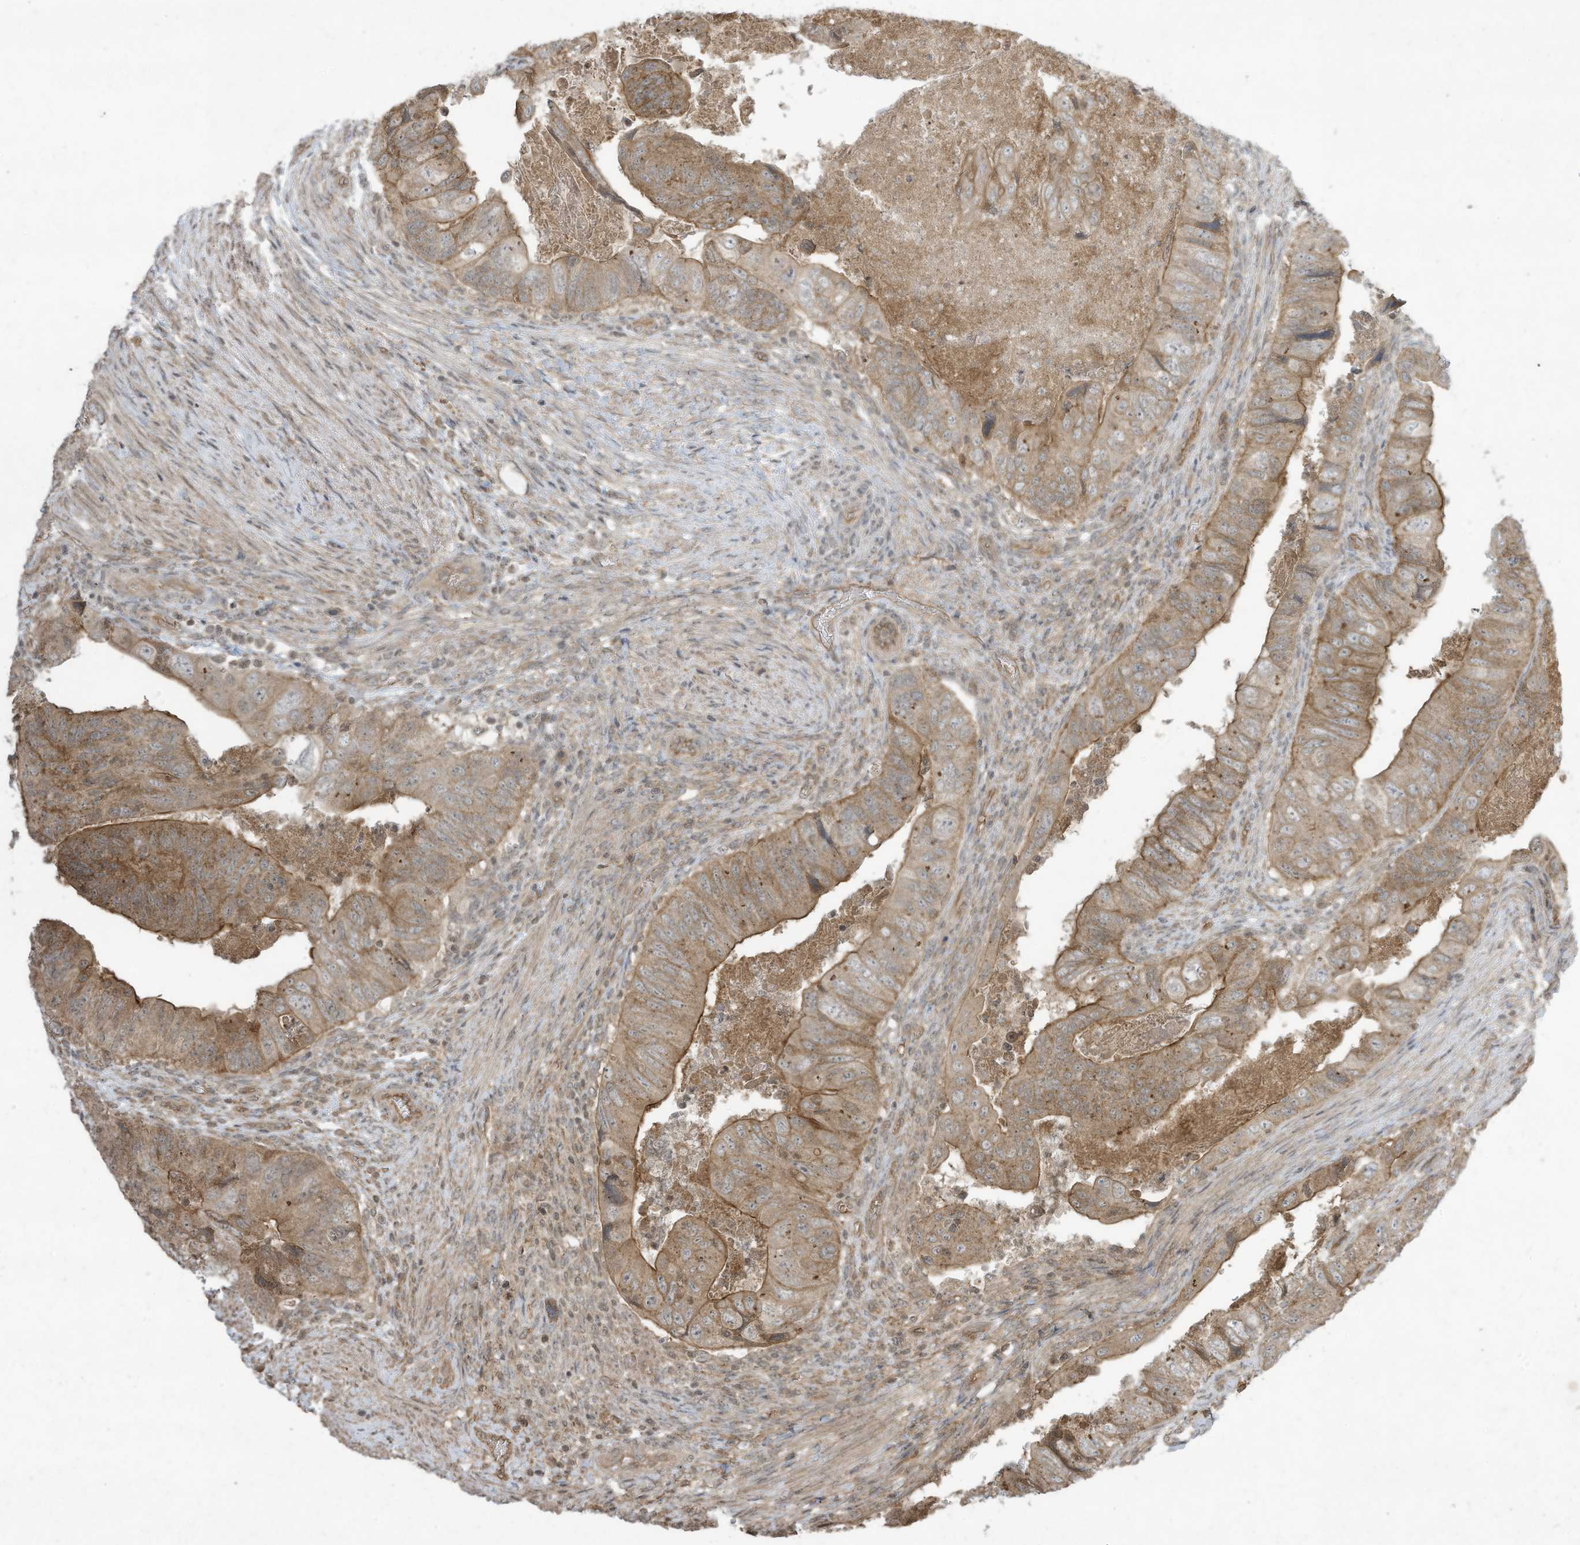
{"staining": {"intensity": "moderate", "quantity": ">75%", "location": "cytoplasmic/membranous"}, "tissue": "colorectal cancer", "cell_type": "Tumor cells", "image_type": "cancer", "snomed": [{"axis": "morphology", "description": "Adenocarcinoma, NOS"}, {"axis": "topography", "description": "Rectum"}], "caption": "Immunohistochemistry (IHC) (DAB (3,3'-diaminobenzidine)) staining of human colorectal adenocarcinoma shows moderate cytoplasmic/membranous protein staining in approximately >75% of tumor cells.", "gene": "MATN2", "patient": {"sex": "male", "age": 63}}